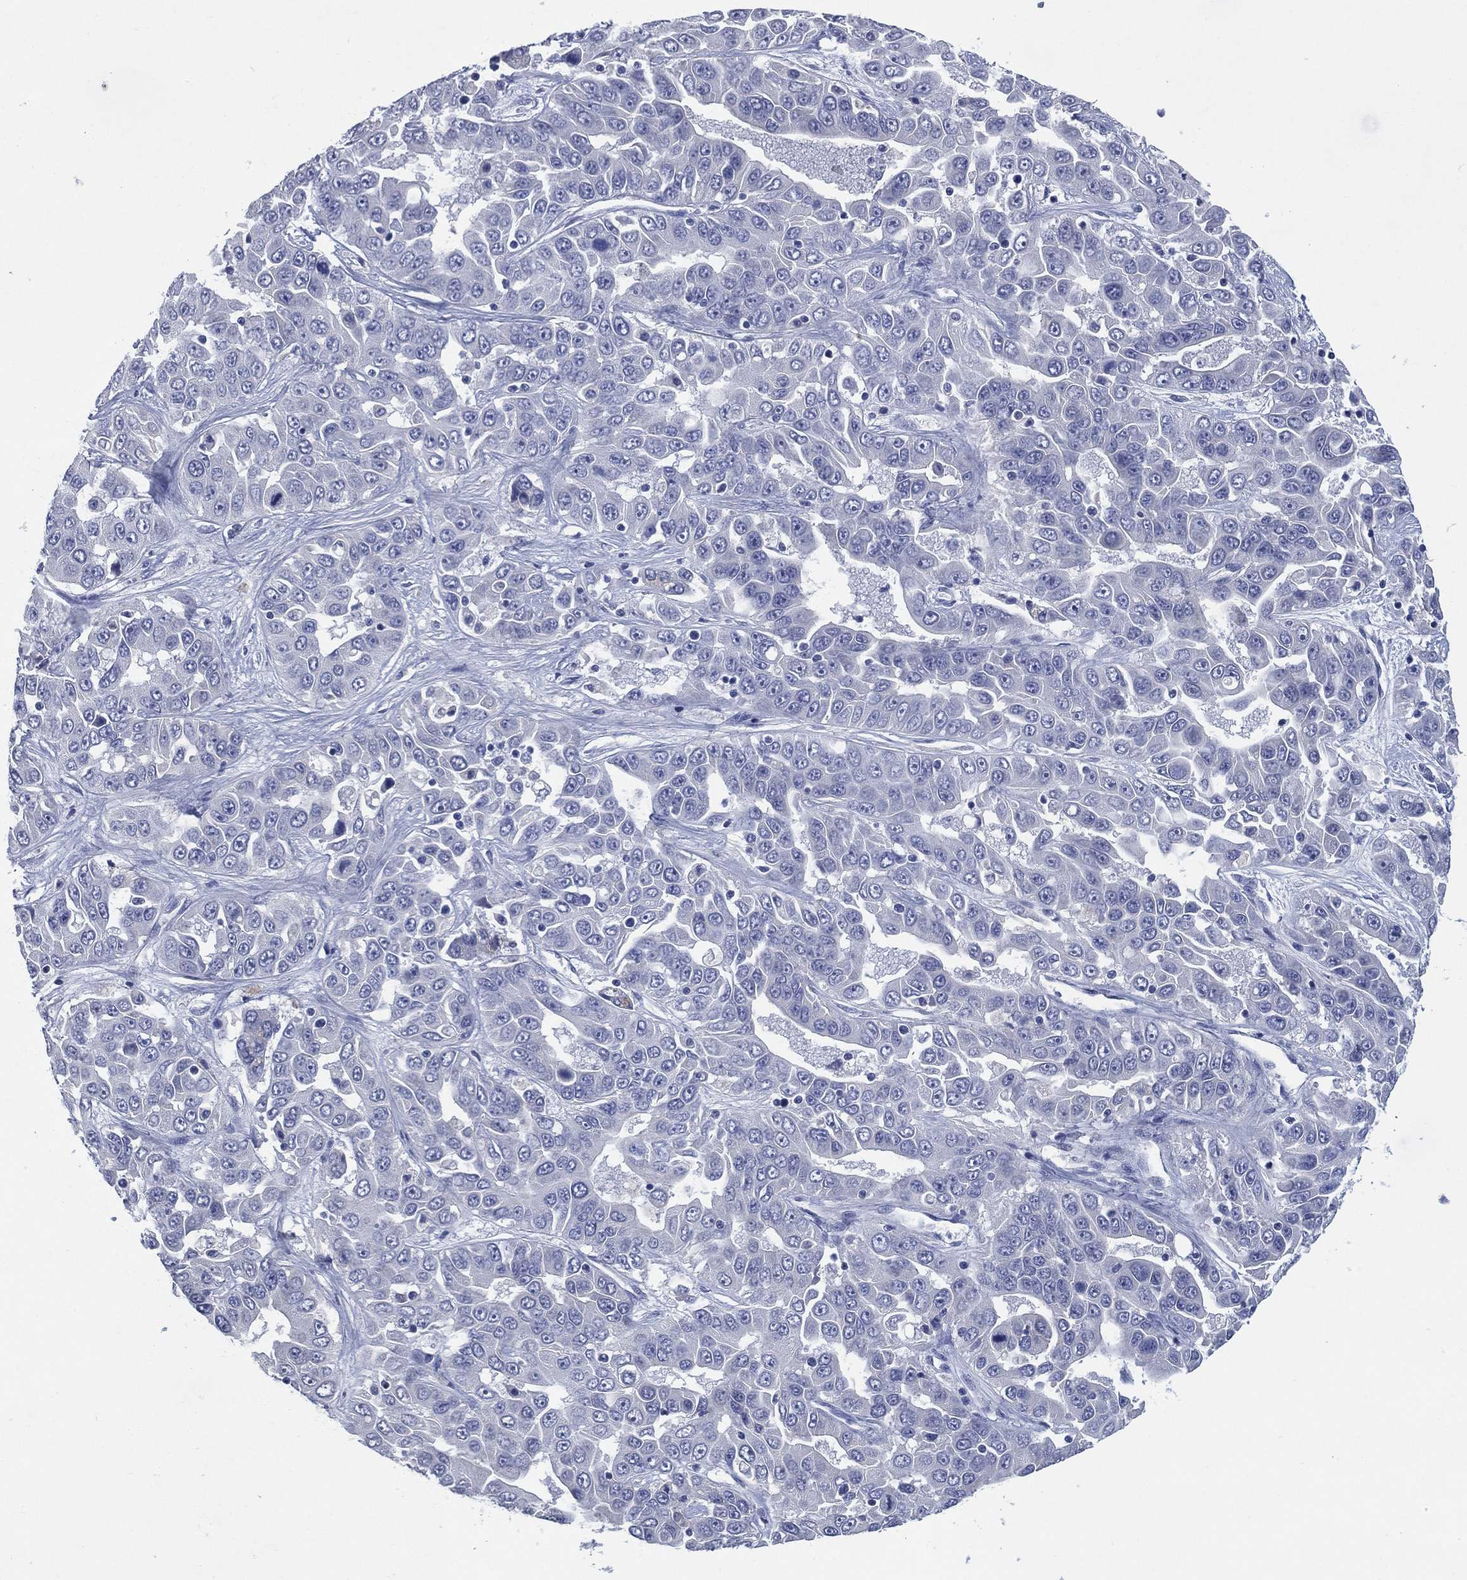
{"staining": {"intensity": "negative", "quantity": "none", "location": "none"}, "tissue": "liver cancer", "cell_type": "Tumor cells", "image_type": "cancer", "snomed": [{"axis": "morphology", "description": "Cholangiocarcinoma"}, {"axis": "topography", "description": "Liver"}], "caption": "IHC of human cholangiocarcinoma (liver) exhibits no staining in tumor cells.", "gene": "KRT35", "patient": {"sex": "female", "age": 52}}